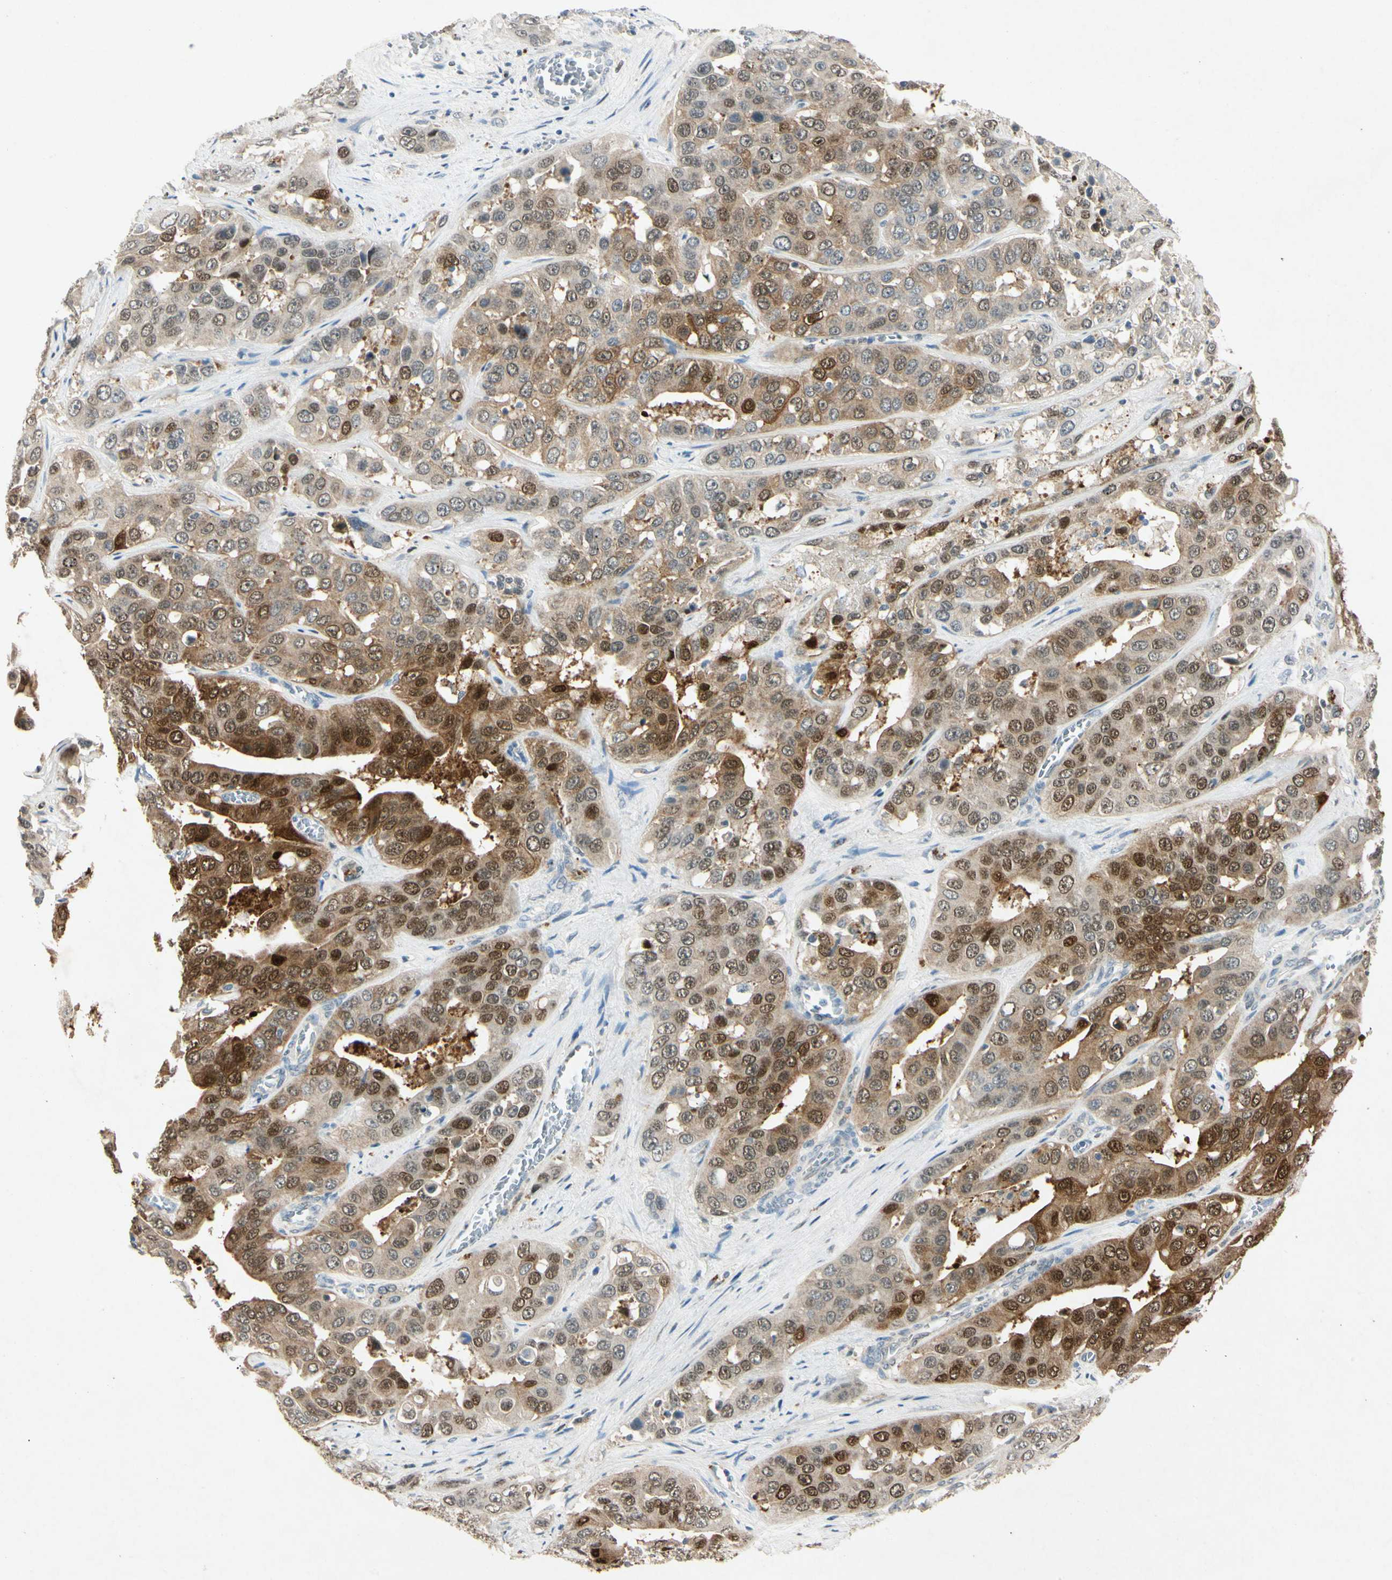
{"staining": {"intensity": "moderate", "quantity": ">75%", "location": "cytoplasmic/membranous,nuclear"}, "tissue": "liver cancer", "cell_type": "Tumor cells", "image_type": "cancer", "snomed": [{"axis": "morphology", "description": "Cholangiocarcinoma"}, {"axis": "topography", "description": "Liver"}], "caption": "Moderate cytoplasmic/membranous and nuclear protein expression is present in about >75% of tumor cells in liver cancer (cholangiocarcinoma).", "gene": "HSPA1B", "patient": {"sex": "female", "age": 52}}